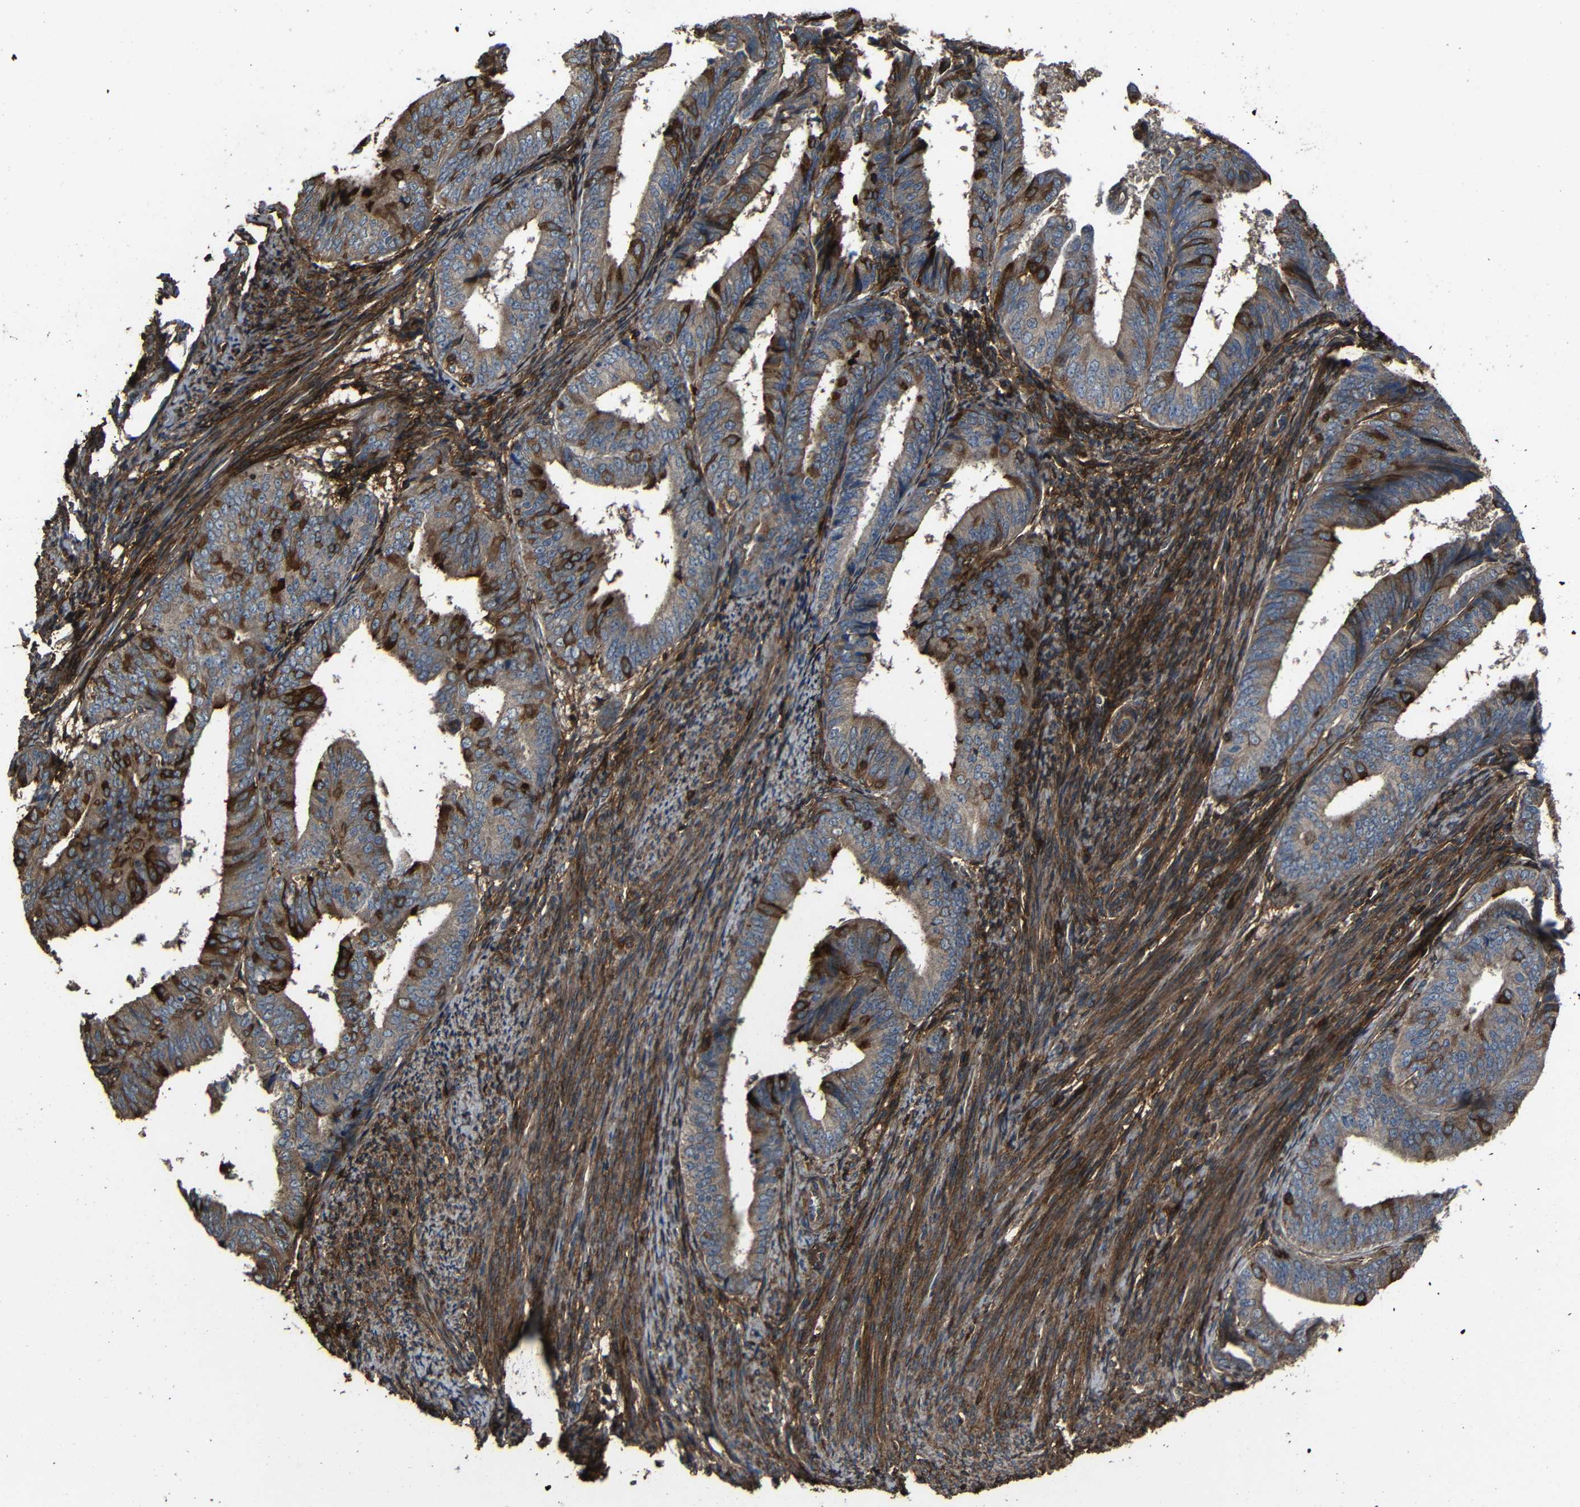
{"staining": {"intensity": "strong", "quantity": "<25%", "location": "cytoplasmic/membranous"}, "tissue": "endometrial cancer", "cell_type": "Tumor cells", "image_type": "cancer", "snomed": [{"axis": "morphology", "description": "Adenocarcinoma, NOS"}, {"axis": "topography", "description": "Endometrium"}], "caption": "Endometrial adenocarcinoma was stained to show a protein in brown. There is medium levels of strong cytoplasmic/membranous staining in approximately <25% of tumor cells. The protein is stained brown, and the nuclei are stained in blue (DAB IHC with brightfield microscopy, high magnification).", "gene": "ADGRE5", "patient": {"sex": "female", "age": 63}}